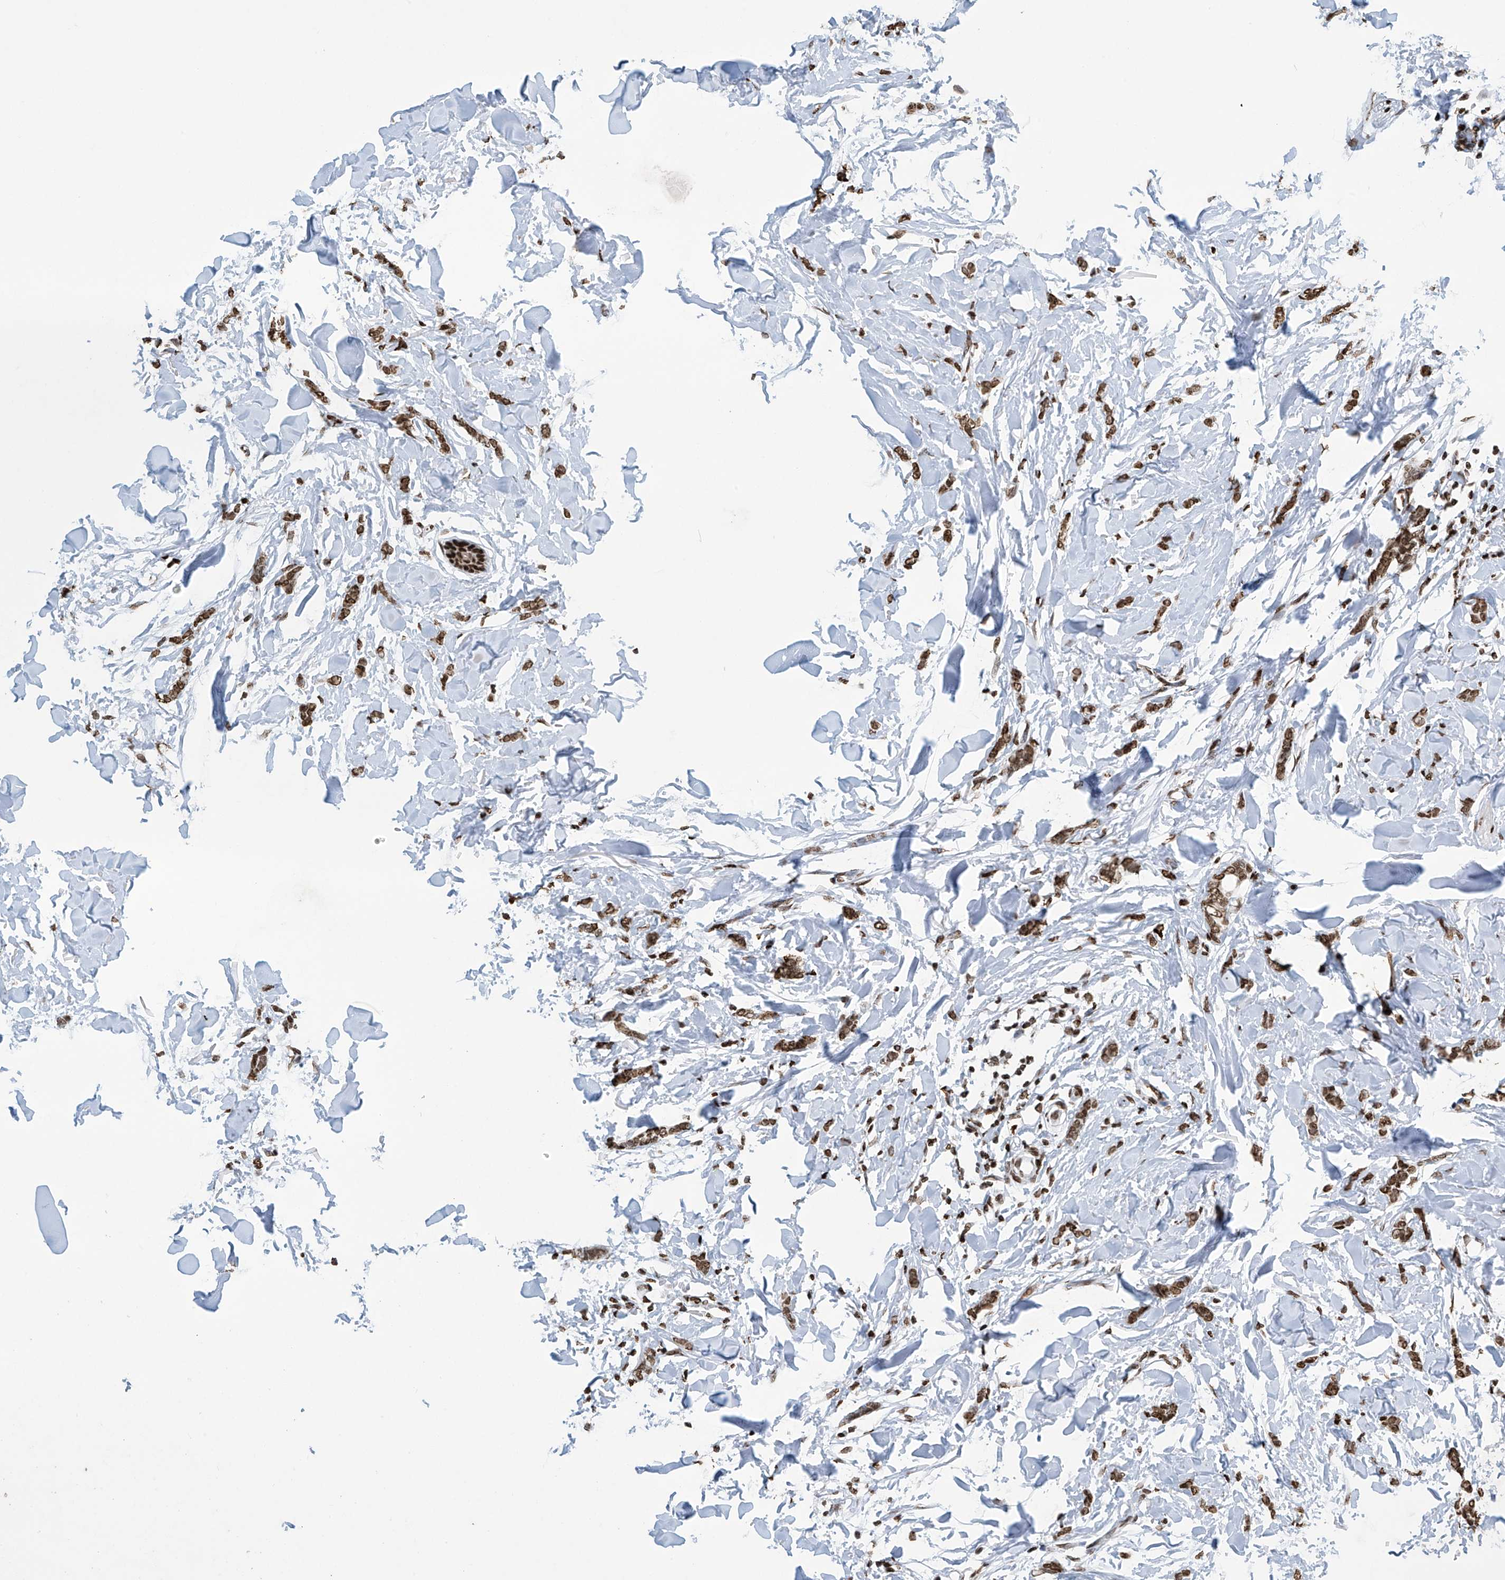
{"staining": {"intensity": "moderate", "quantity": ">75%", "location": "nuclear"}, "tissue": "breast cancer", "cell_type": "Tumor cells", "image_type": "cancer", "snomed": [{"axis": "morphology", "description": "Lobular carcinoma"}, {"axis": "topography", "description": "Skin"}, {"axis": "topography", "description": "Breast"}], "caption": "This photomicrograph displays breast cancer stained with immunohistochemistry (IHC) to label a protein in brown. The nuclear of tumor cells show moderate positivity for the protein. Nuclei are counter-stained blue.", "gene": "H4C16", "patient": {"sex": "female", "age": 46}}